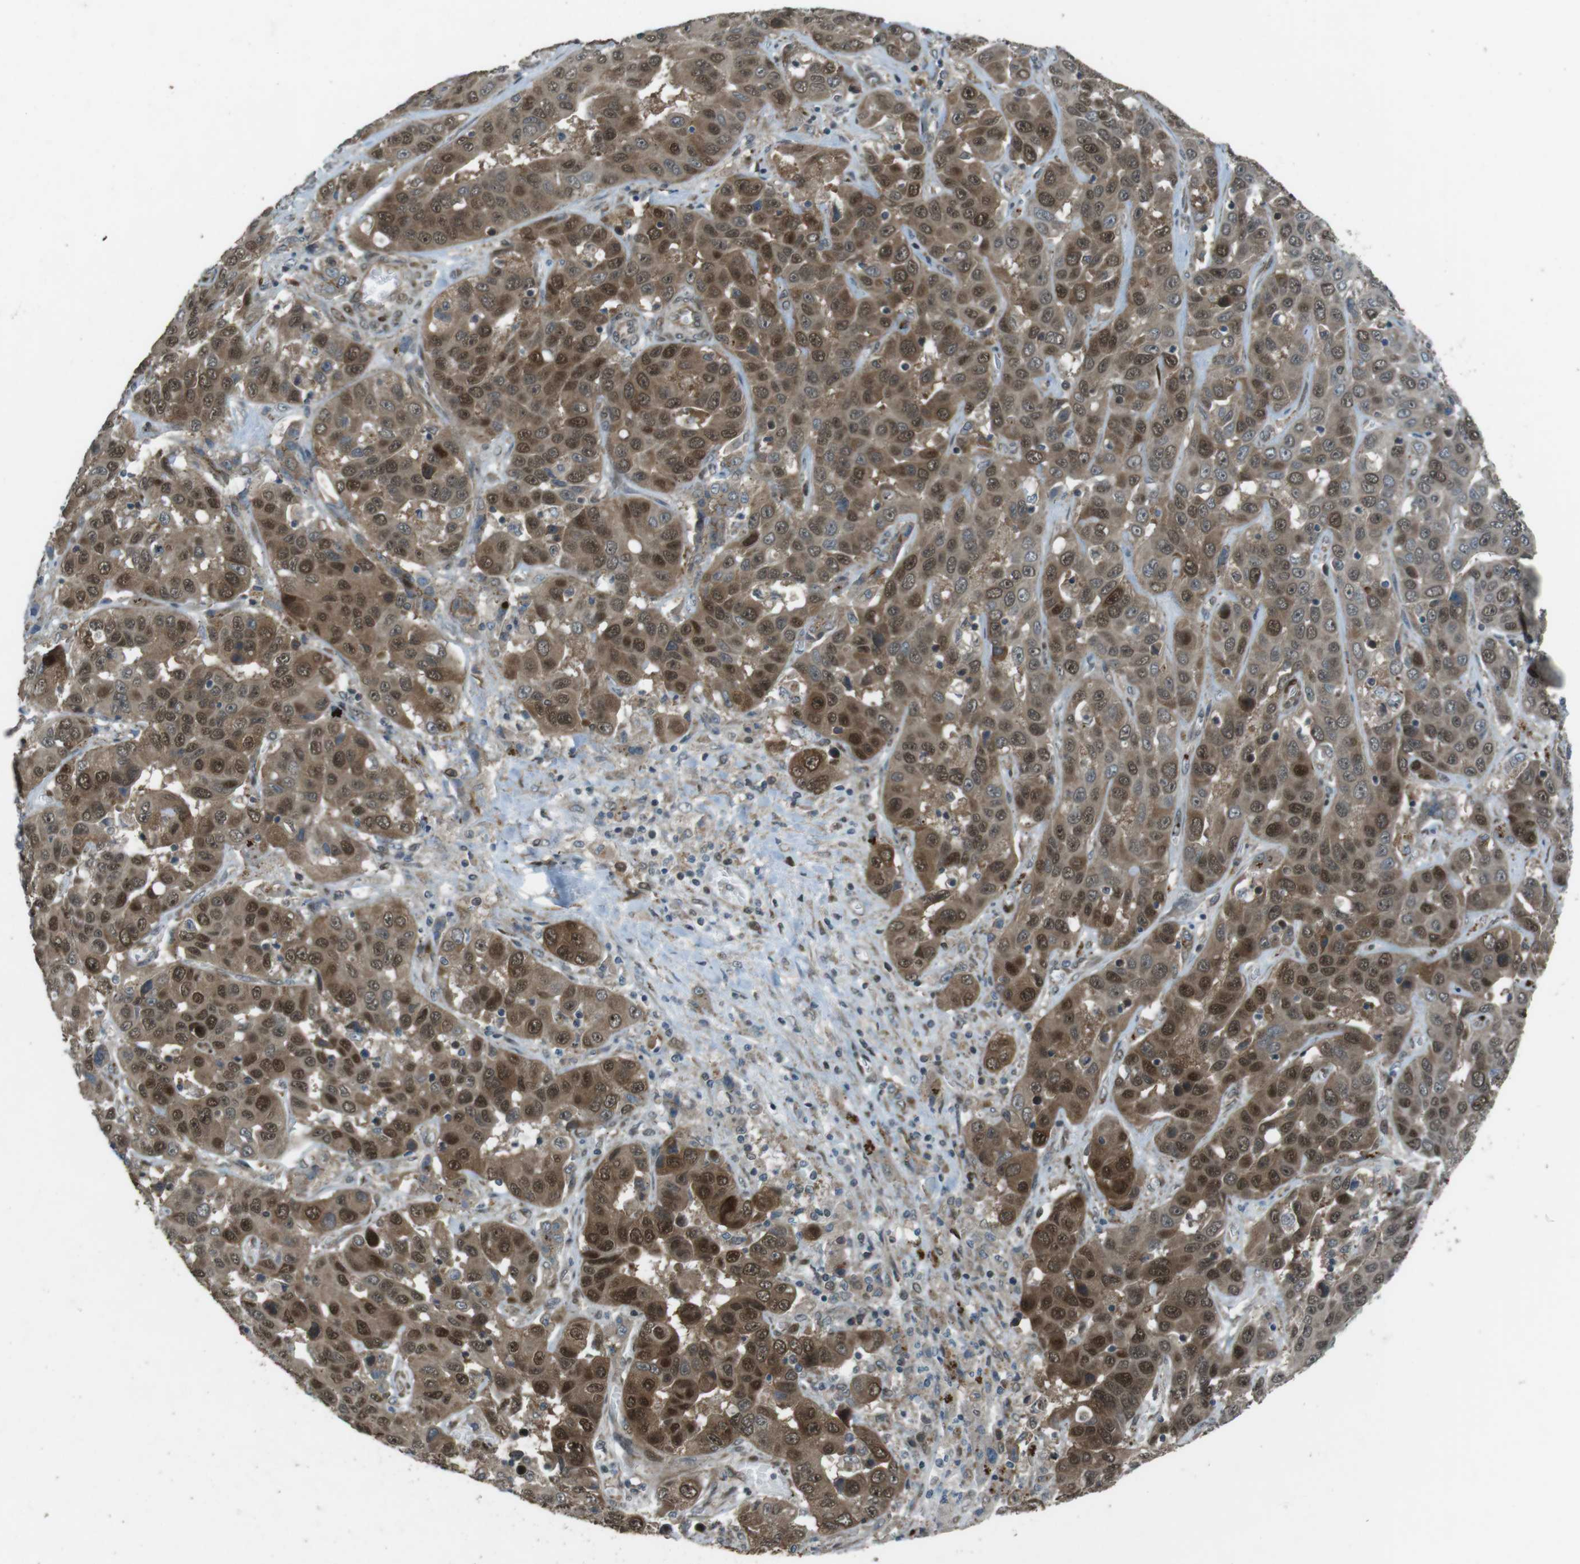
{"staining": {"intensity": "moderate", "quantity": ">75%", "location": "cytoplasmic/membranous,nuclear"}, "tissue": "liver cancer", "cell_type": "Tumor cells", "image_type": "cancer", "snomed": [{"axis": "morphology", "description": "Cholangiocarcinoma"}, {"axis": "topography", "description": "Liver"}], "caption": "Immunohistochemistry (IHC) histopathology image of liver cancer (cholangiocarcinoma) stained for a protein (brown), which reveals medium levels of moderate cytoplasmic/membranous and nuclear staining in approximately >75% of tumor cells.", "gene": "ZNF330", "patient": {"sex": "female", "age": 52}}